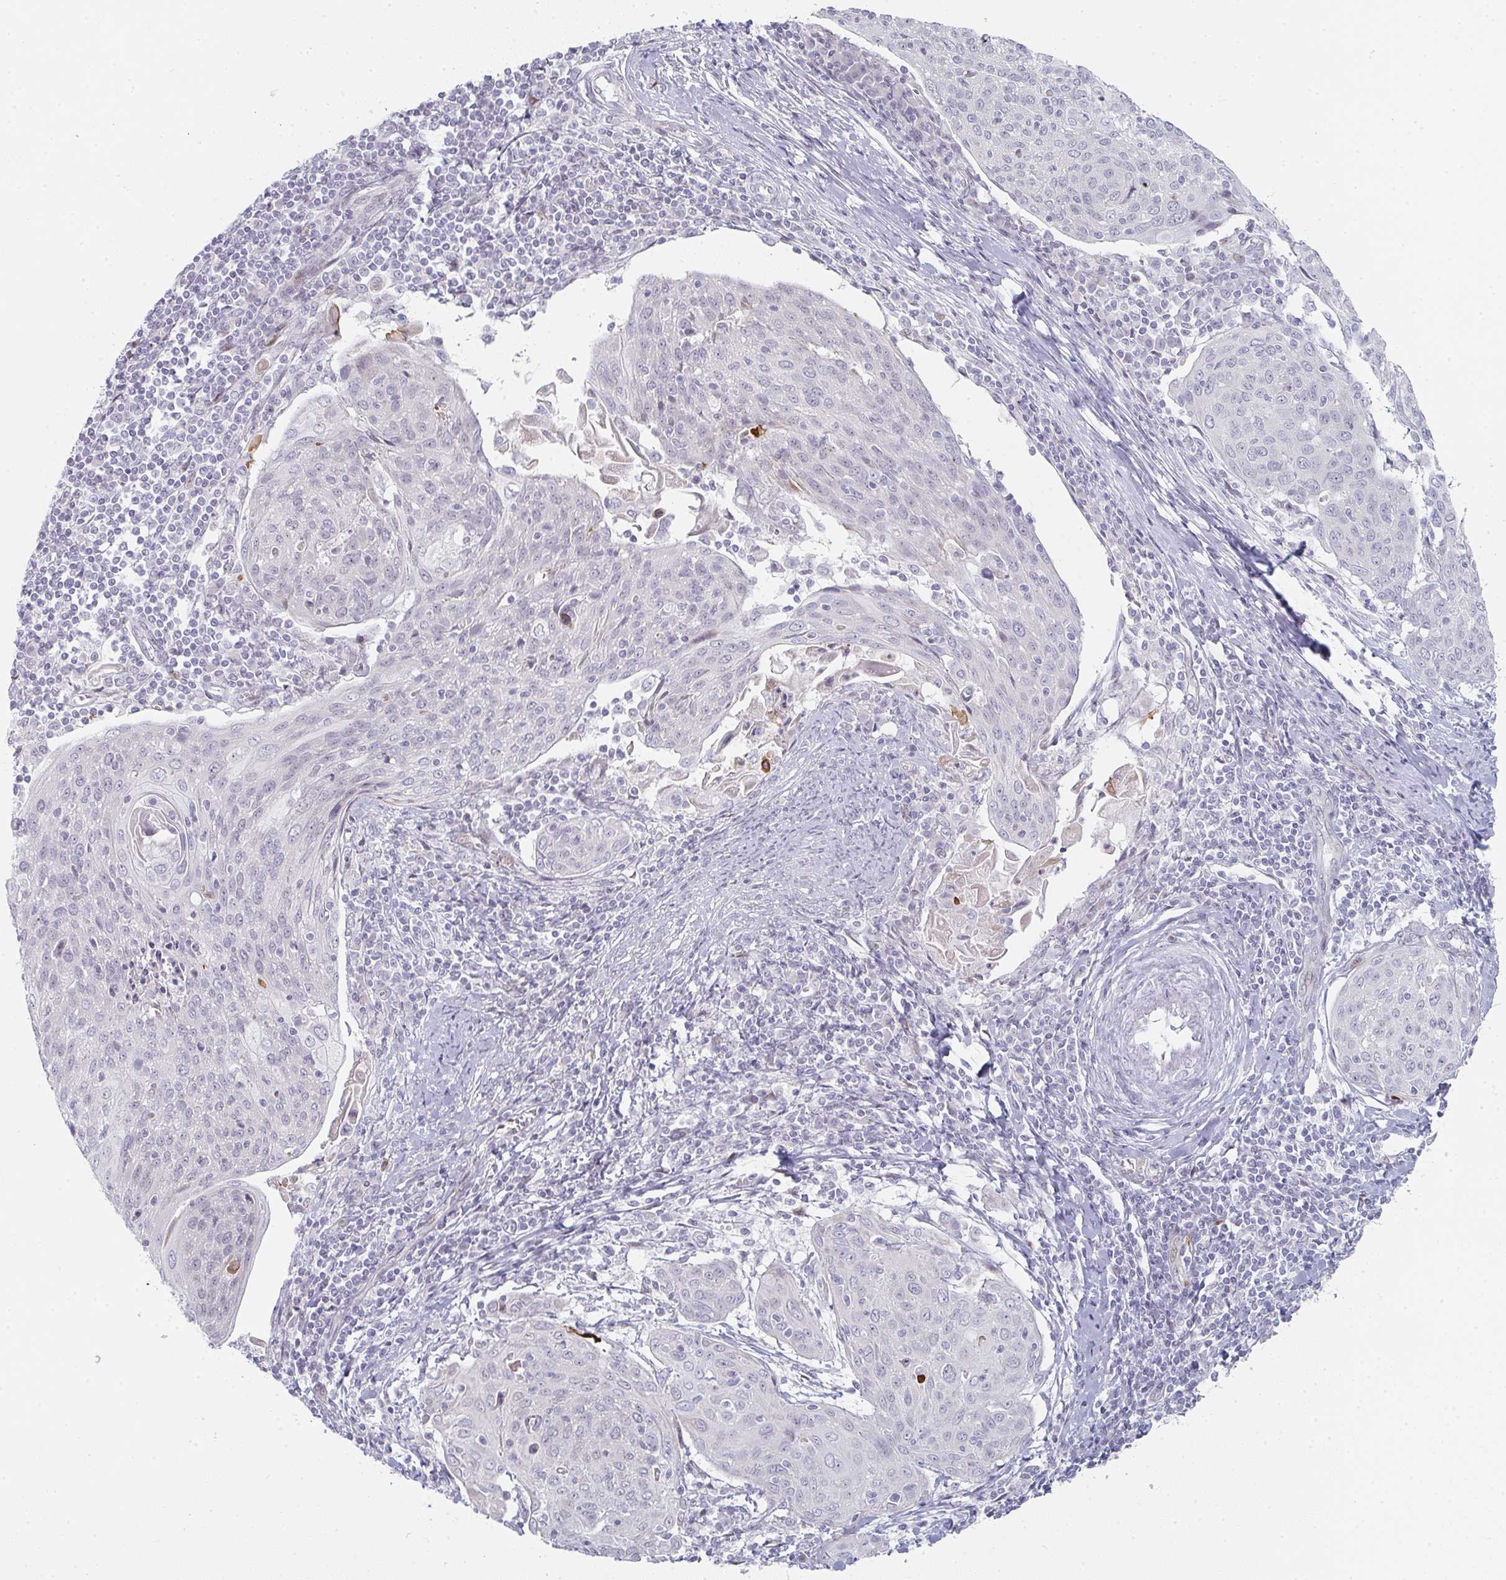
{"staining": {"intensity": "negative", "quantity": "none", "location": "none"}, "tissue": "cervical cancer", "cell_type": "Tumor cells", "image_type": "cancer", "snomed": [{"axis": "morphology", "description": "Squamous cell carcinoma, NOS"}, {"axis": "topography", "description": "Cervix"}], "caption": "Tumor cells are negative for protein expression in human cervical cancer (squamous cell carcinoma). (Stains: DAB (3,3'-diaminobenzidine) immunohistochemistry with hematoxylin counter stain, Microscopy: brightfield microscopy at high magnification).", "gene": "POU2AF2", "patient": {"sex": "female", "age": 67}}